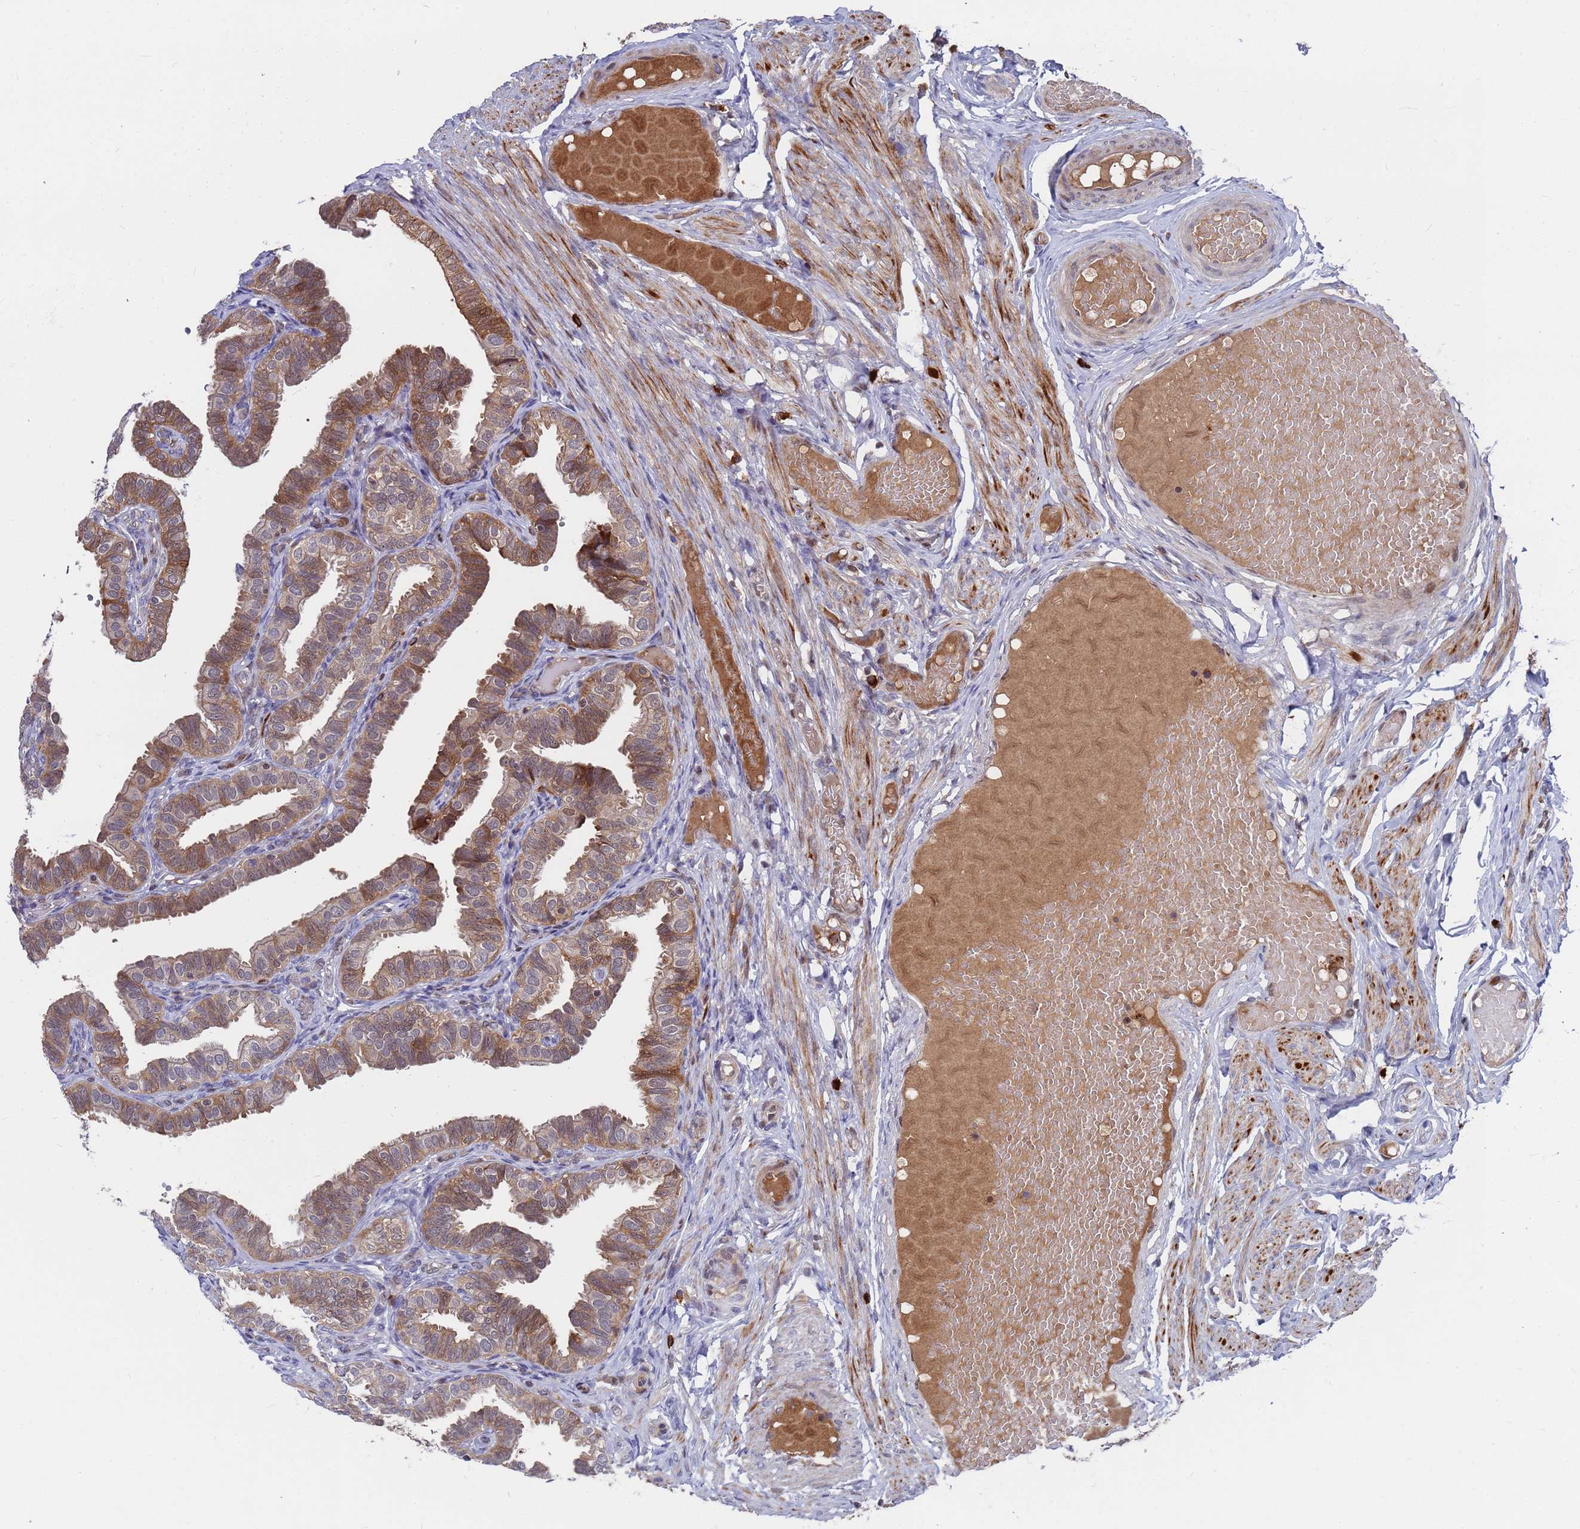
{"staining": {"intensity": "moderate", "quantity": ">75%", "location": "cytoplasmic/membranous"}, "tissue": "fallopian tube", "cell_type": "Glandular cells", "image_type": "normal", "snomed": [{"axis": "morphology", "description": "Normal tissue, NOS"}, {"axis": "topography", "description": "Fallopian tube"}], "caption": "Glandular cells reveal moderate cytoplasmic/membranous positivity in approximately >75% of cells in normal fallopian tube. (IHC, brightfield microscopy, high magnification).", "gene": "TMBIM6", "patient": {"sex": "female", "age": 39}}